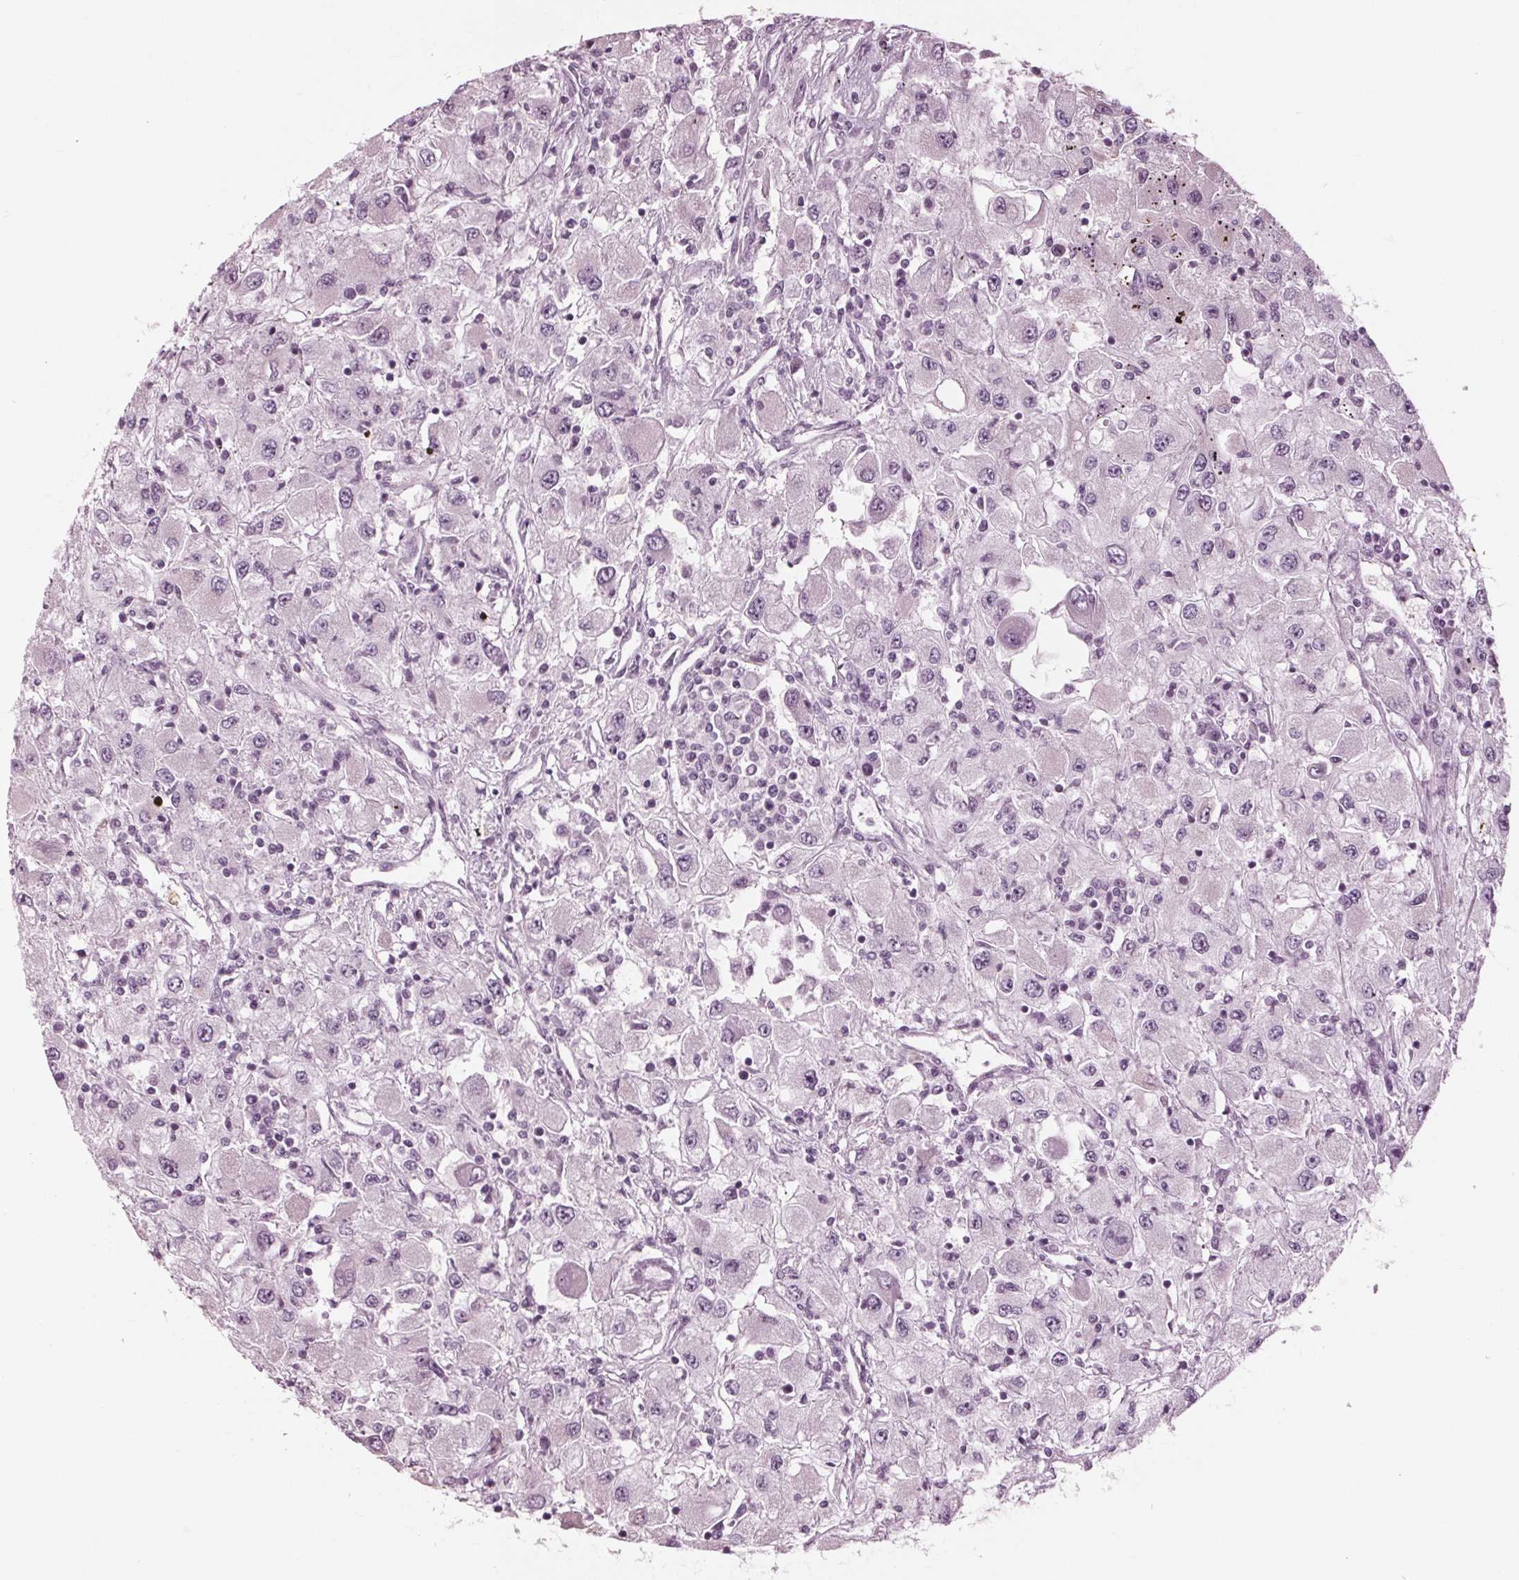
{"staining": {"intensity": "negative", "quantity": "none", "location": "none"}, "tissue": "renal cancer", "cell_type": "Tumor cells", "image_type": "cancer", "snomed": [{"axis": "morphology", "description": "Adenocarcinoma, NOS"}, {"axis": "topography", "description": "Kidney"}], "caption": "Adenocarcinoma (renal) stained for a protein using immunohistochemistry (IHC) exhibits no expression tumor cells.", "gene": "CLN6", "patient": {"sex": "female", "age": 67}}